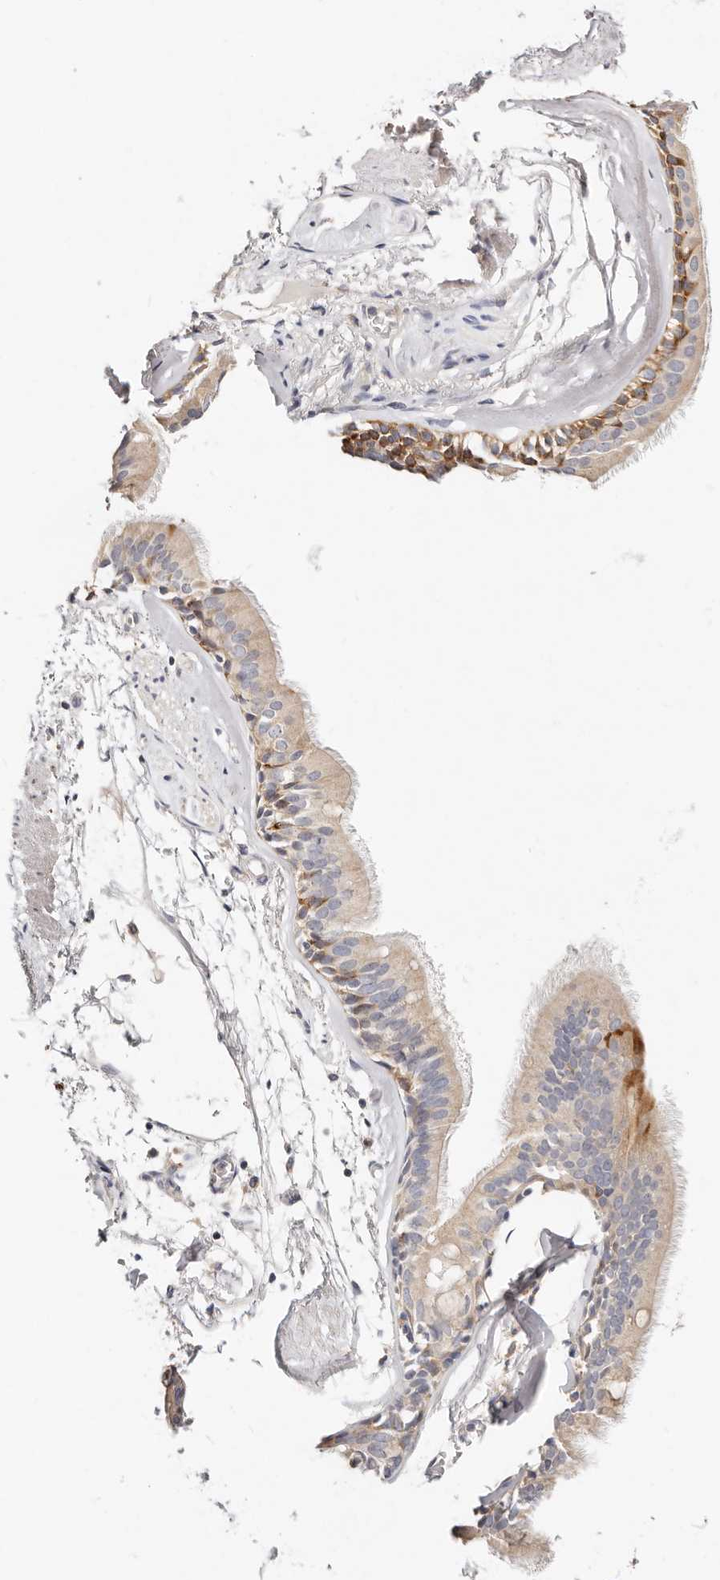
{"staining": {"intensity": "negative", "quantity": "none", "location": "none"}, "tissue": "adipose tissue", "cell_type": "Adipocytes", "image_type": "normal", "snomed": [{"axis": "morphology", "description": "Normal tissue, NOS"}, {"axis": "topography", "description": "Cartilage tissue"}], "caption": "The image reveals no significant staining in adipocytes of adipose tissue. The staining is performed using DAB (3,3'-diaminobenzidine) brown chromogen with nuclei counter-stained in using hematoxylin.", "gene": "VIPAS39", "patient": {"sex": "female", "age": 63}}